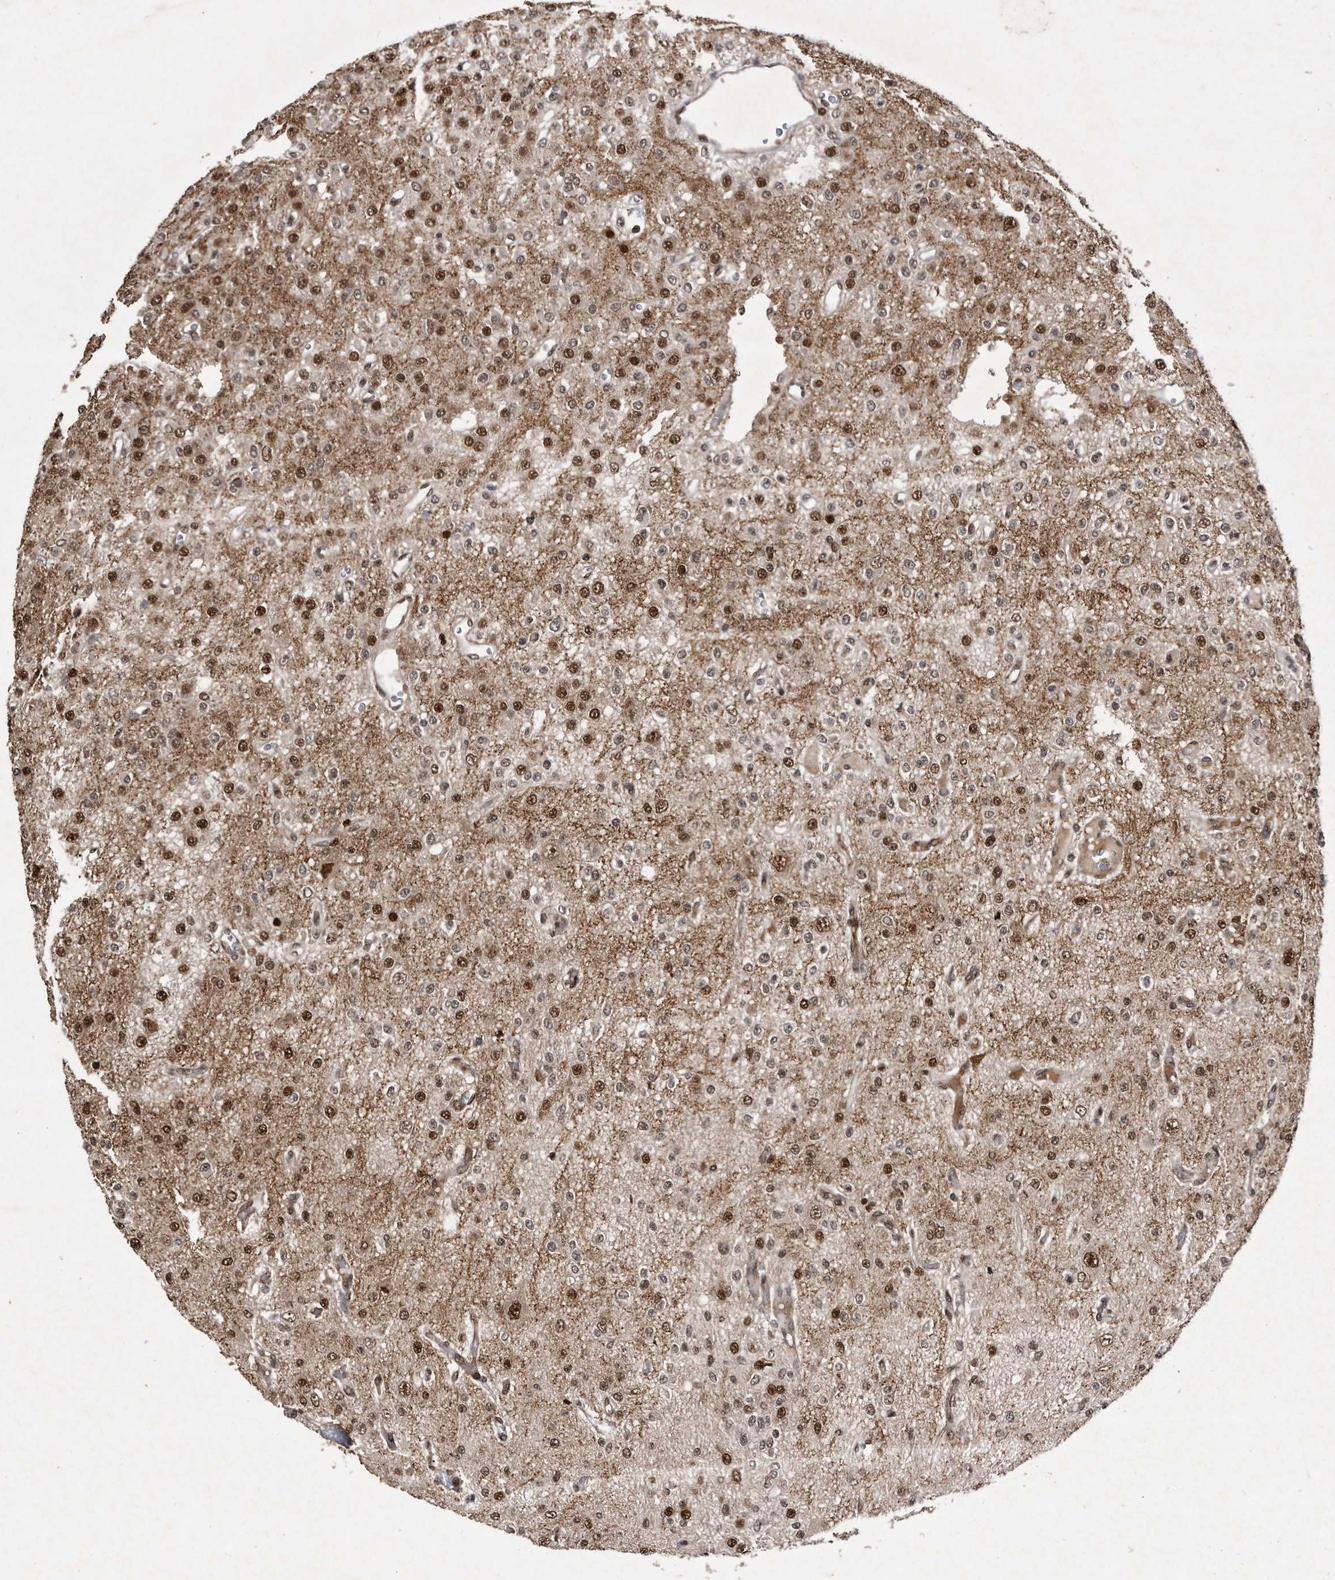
{"staining": {"intensity": "moderate", "quantity": ">75%", "location": "nuclear"}, "tissue": "glioma", "cell_type": "Tumor cells", "image_type": "cancer", "snomed": [{"axis": "morphology", "description": "Glioma, malignant, Low grade"}, {"axis": "topography", "description": "Brain"}], "caption": "A brown stain labels moderate nuclear expression of a protein in glioma tumor cells.", "gene": "RAD23B", "patient": {"sex": "male", "age": 38}}